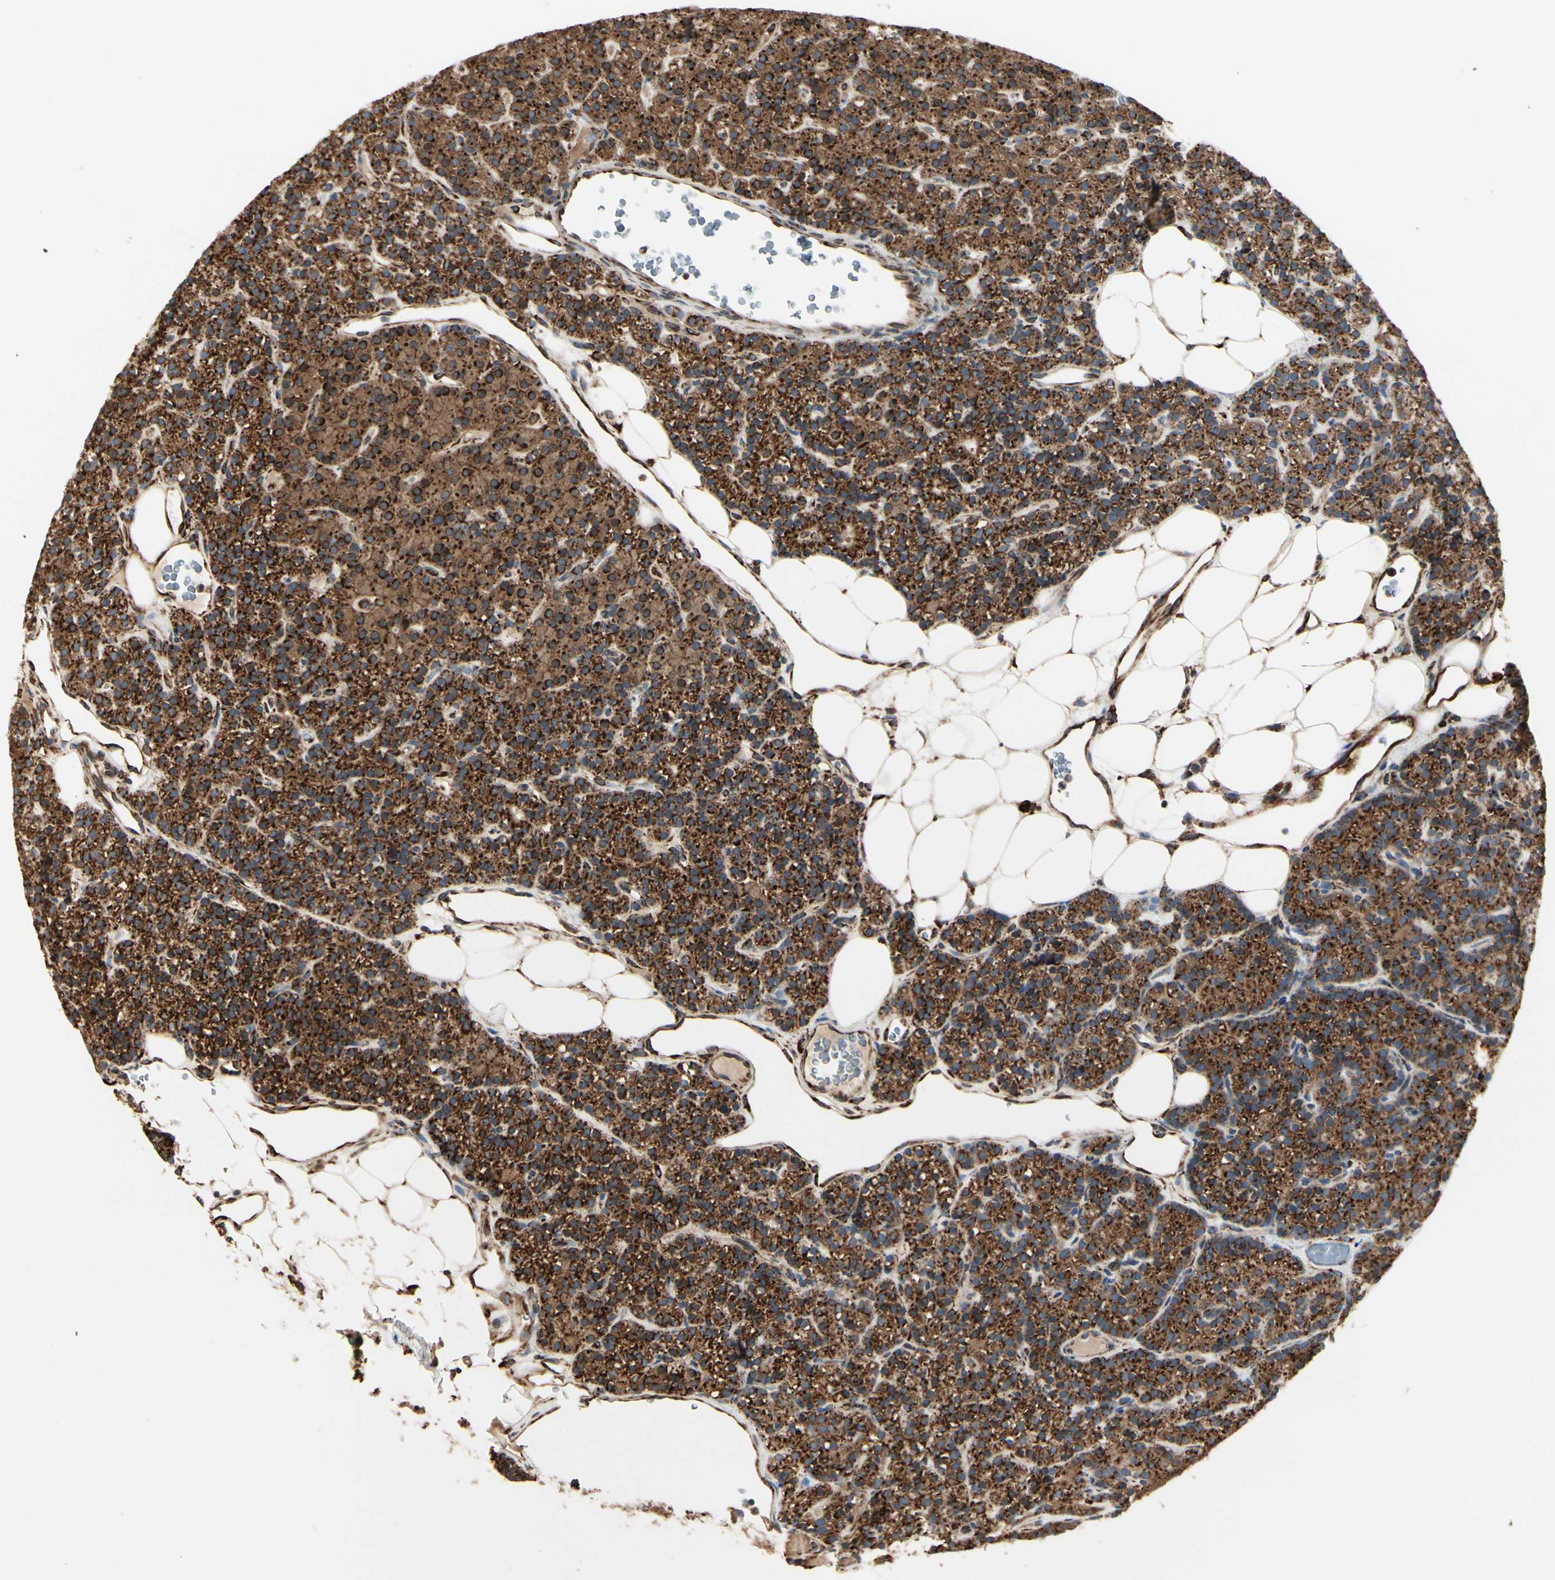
{"staining": {"intensity": "strong", "quantity": ">75%", "location": "cytoplasmic/membranous"}, "tissue": "parathyroid gland", "cell_type": "Glandular cells", "image_type": "normal", "snomed": [{"axis": "morphology", "description": "Normal tissue, NOS"}, {"axis": "morphology", "description": "Hyperplasia, NOS"}, {"axis": "topography", "description": "Parathyroid gland"}], "caption": "The histopathology image shows staining of normal parathyroid gland, revealing strong cytoplasmic/membranous protein expression (brown color) within glandular cells.", "gene": "RRBP1", "patient": {"sex": "male", "age": 44}}